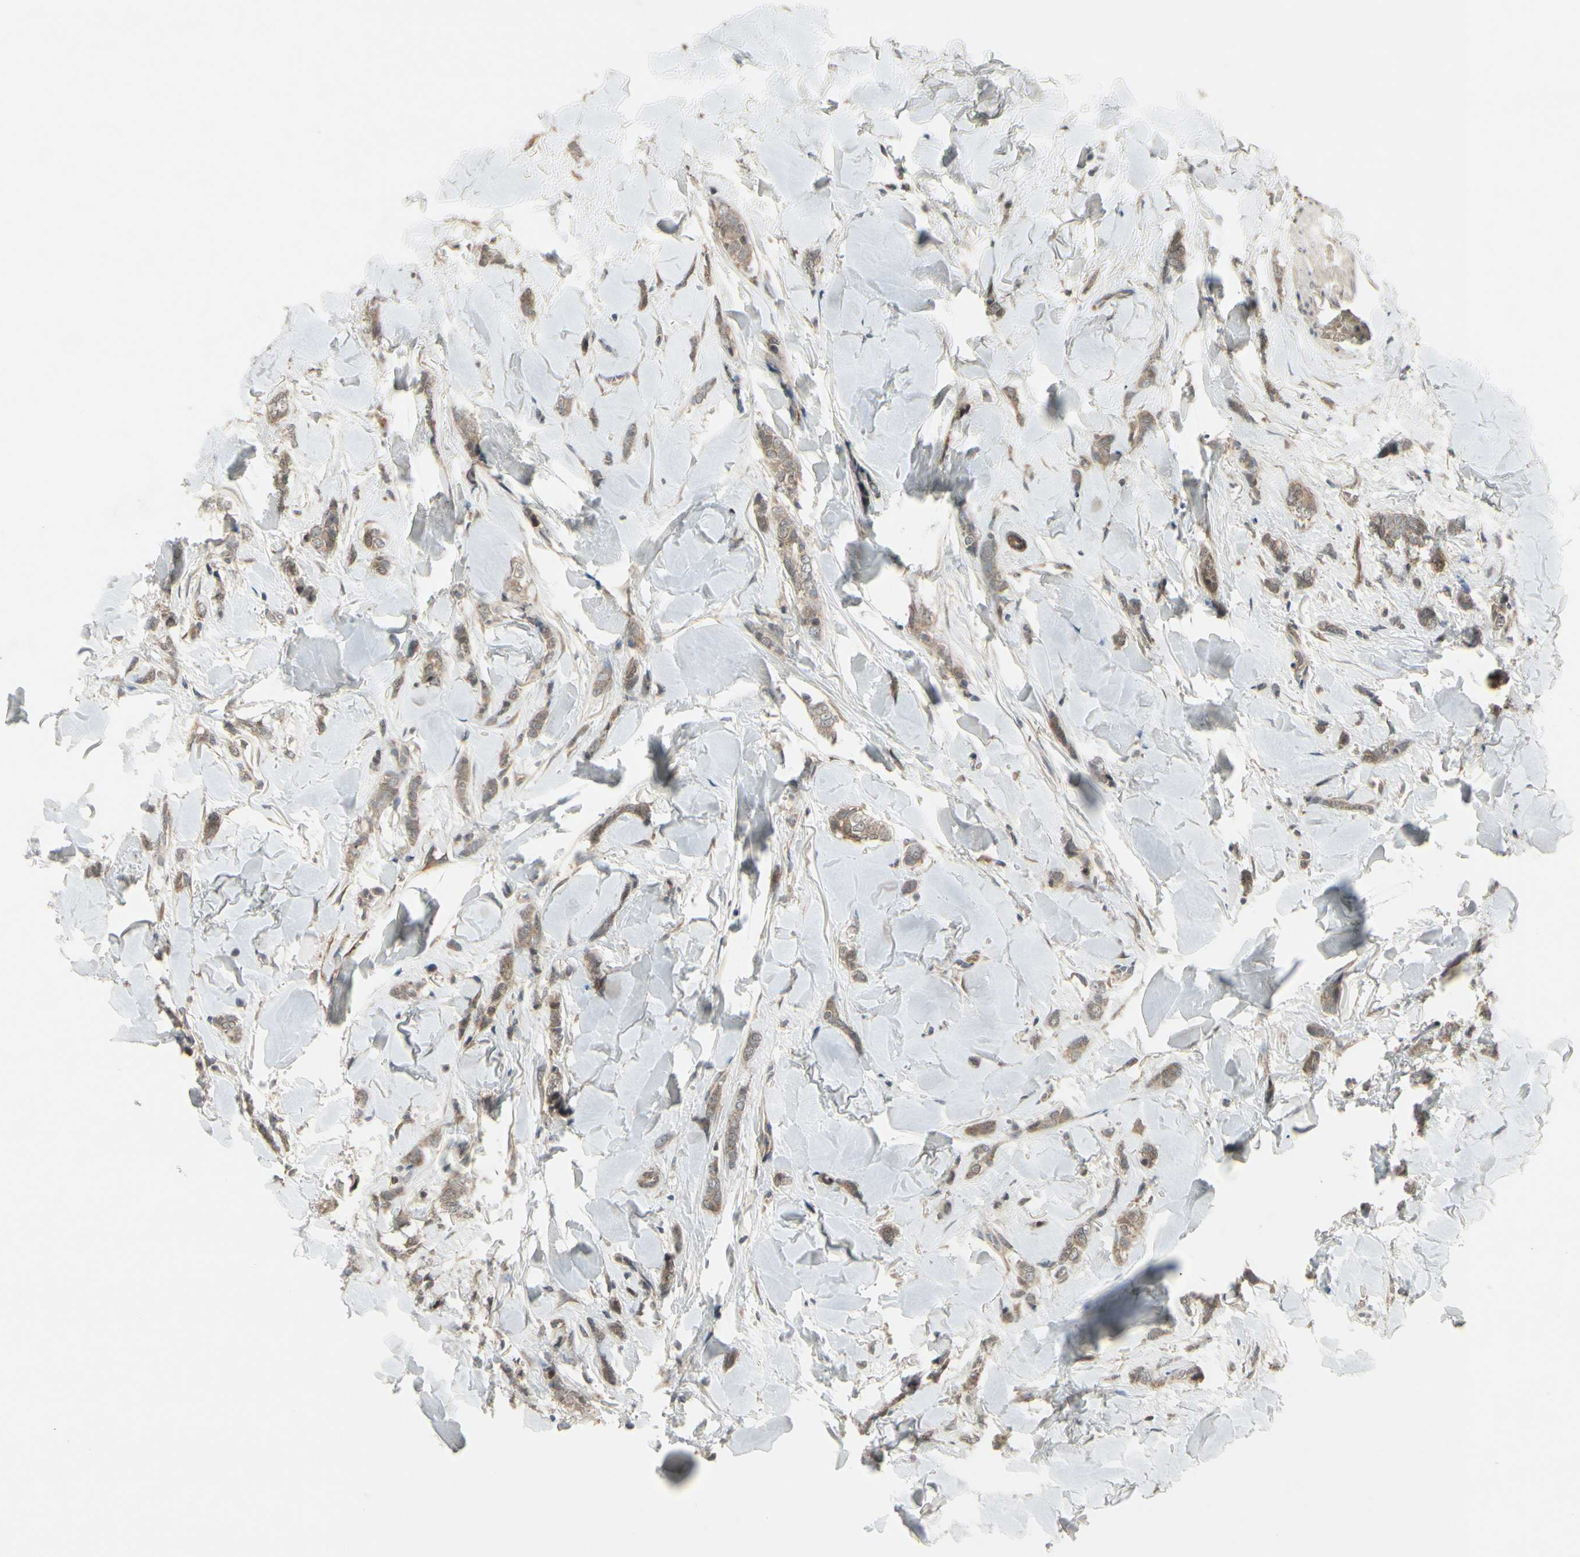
{"staining": {"intensity": "moderate", "quantity": ">75%", "location": "cytoplasmic/membranous"}, "tissue": "breast cancer", "cell_type": "Tumor cells", "image_type": "cancer", "snomed": [{"axis": "morphology", "description": "Lobular carcinoma"}, {"axis": "topography", "description": "Skin"}, {"axis": "topography", "description": "Breast"}], "caption": "Breast cancer (lobular carcinoma) was stained to show a protein in brown. There is medium levels of moderate cytoplasmic/membranous positivity in about >75% of tumor cells.", "gene": "FHDC1", "patient": {"sex": "female", "age": 46}}